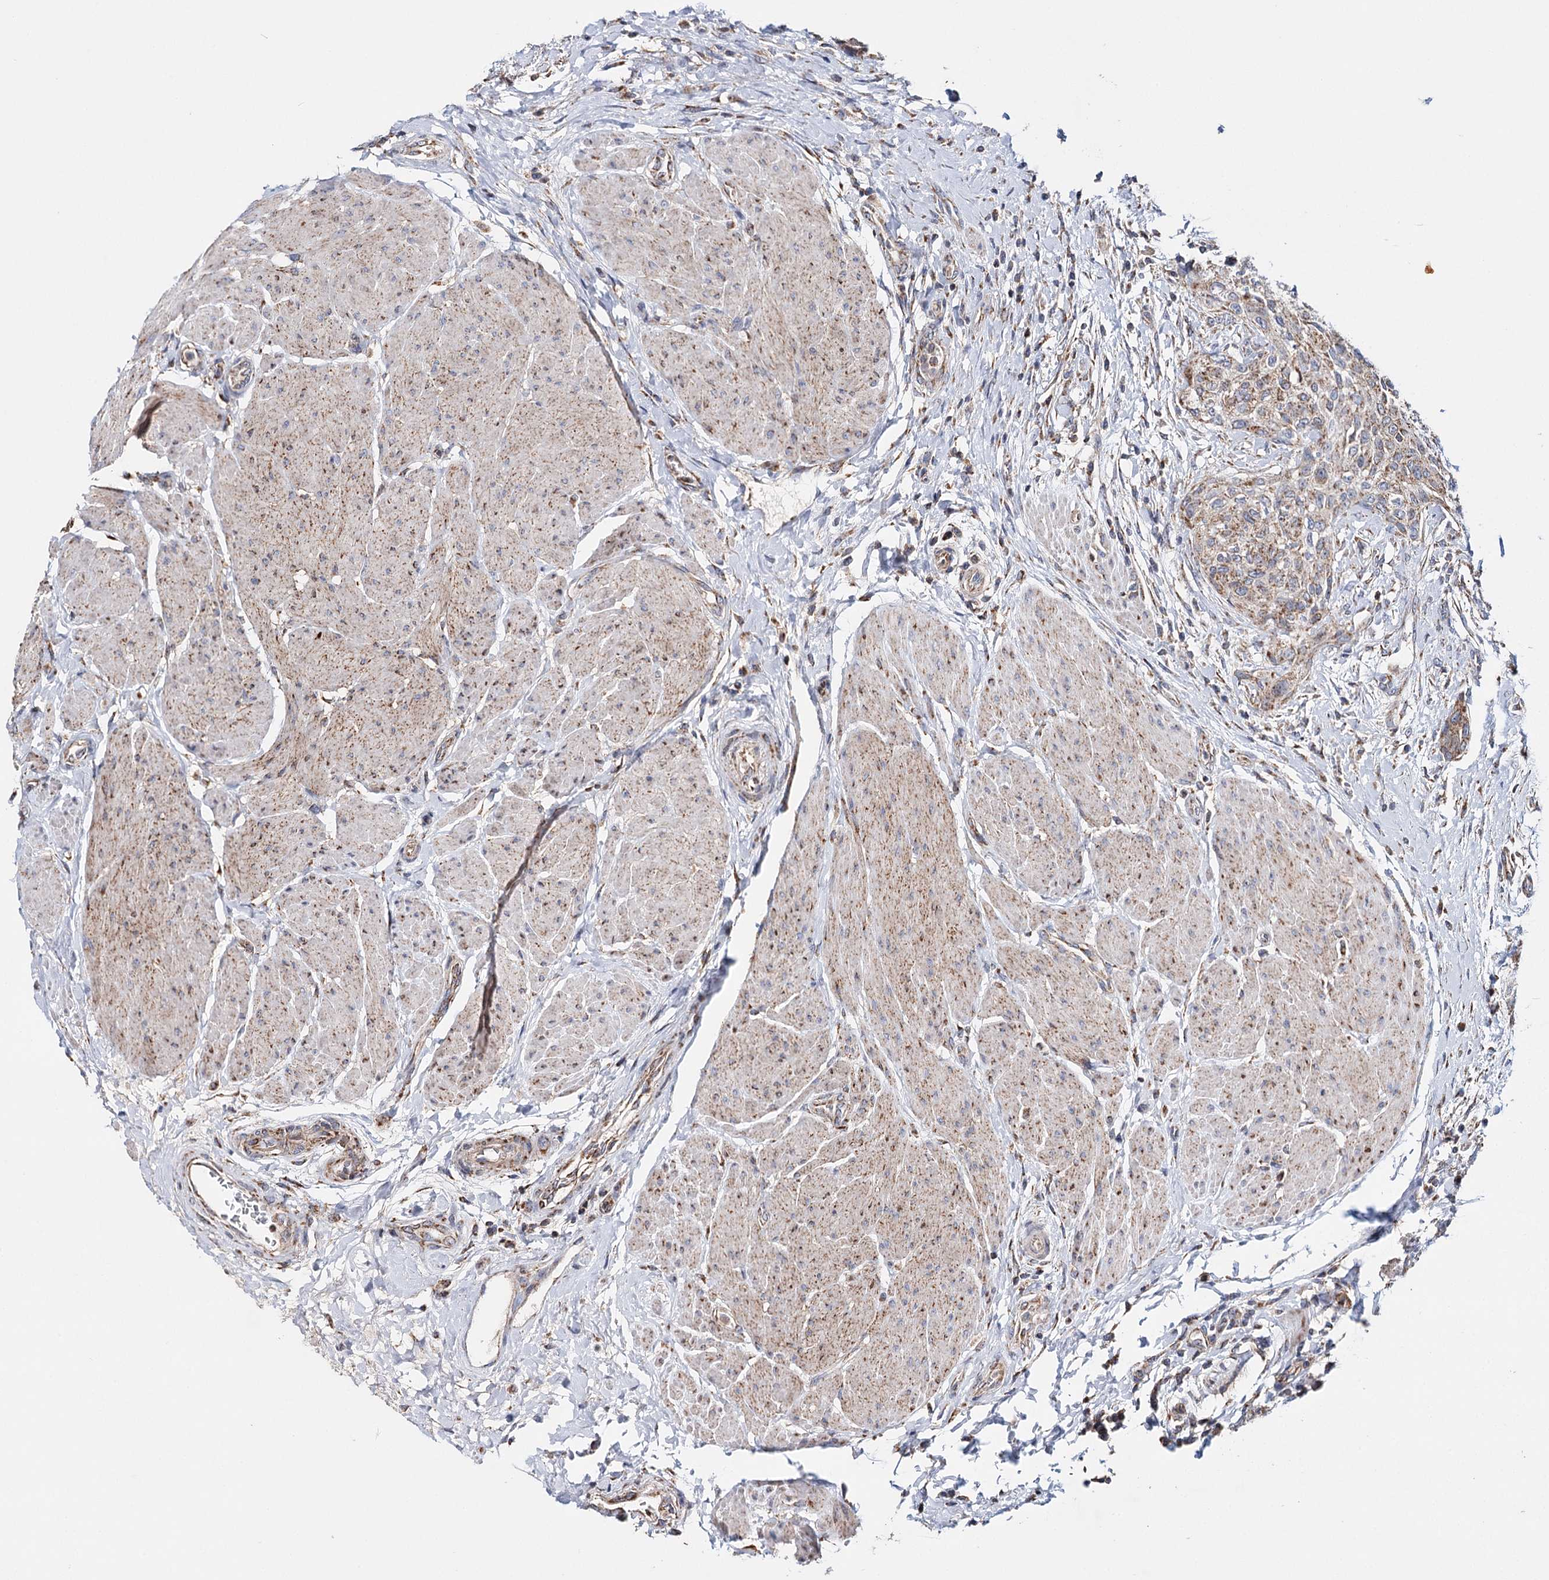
{"staining": {"intensity": "weak", "quantity": ">75%", "location": "cytoplasmic/membranous"}, "tissue": "urothelial cancer", "cell_type": "Tumor cells", "image_type": "cancer", "snomed": [{"axis": "morphology", "description": "Normal tissue, NOS"}, {"axis": "morphology", "description": "Urothelial carcinoma, NOS"}, {"axis": "topography", "description": "Urinary bladder"}, {"axis": "topography", "description": "Peripheral nerve tissue"}], "caption": "Protein analysis of transitional cell carcinoma tissue exhibits weak cytoplasmic/membranous positivity in approximately >75% of tumor cells.", "gene": "CFAP46", "patient": {"sex": "male", "age": 35}}